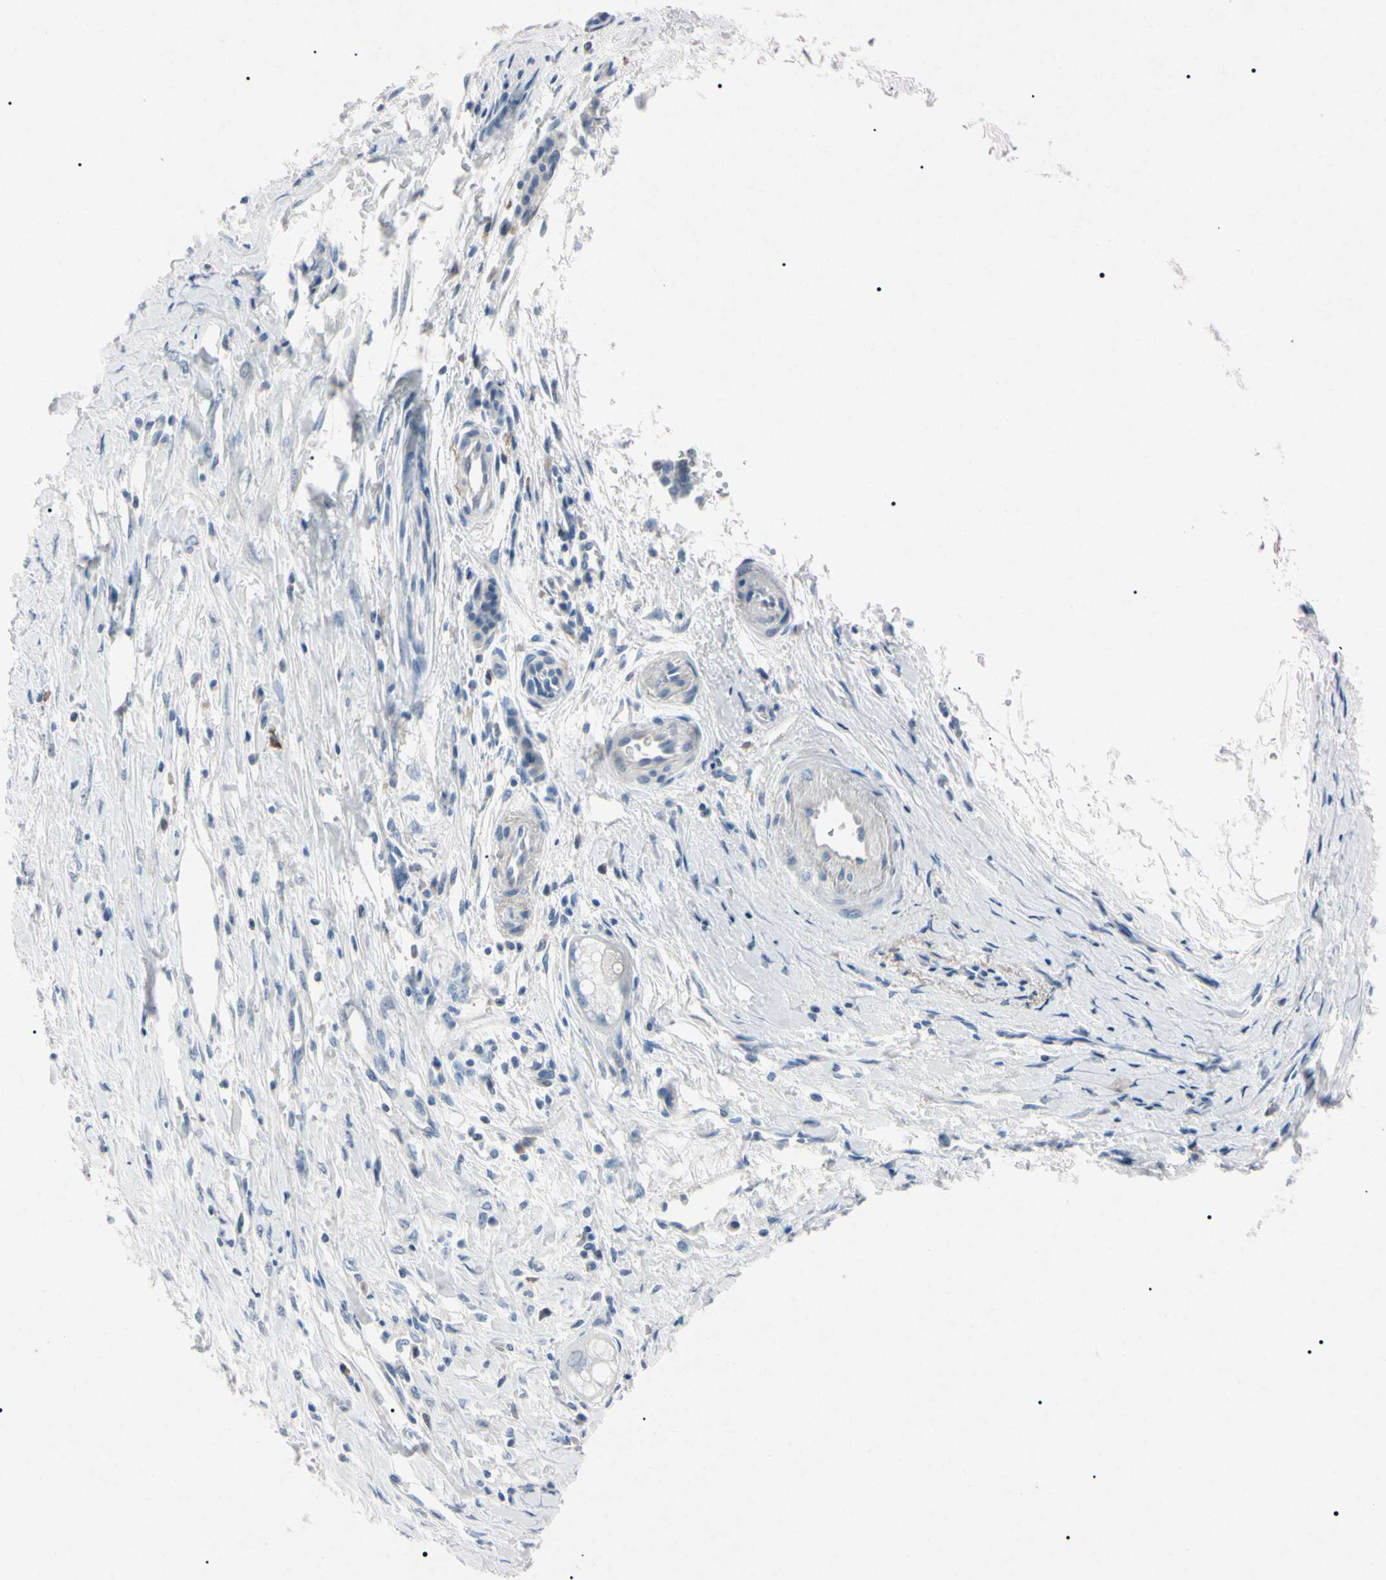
{"staining": {"intensity": "negative", "quantity": "none", "location": "none"}, "tissue": "pancreatic cancer", "cell_type": "Tumor cells", "image_type": "cancer", "snomed": [{"axis": "morphology", "description": "Adenocarcinoma, NOS"}, {"axis": "topography", "description": "Pancreas"}], "caption": "Immunohistochemistry histopathology image of neoplastic tissue: pancreatic adenocarcinoma stained with DAB reveals no significant protein expression in tumor cells.", "gene": "ELN", "patient": {"sex": "female", "age": 77}}